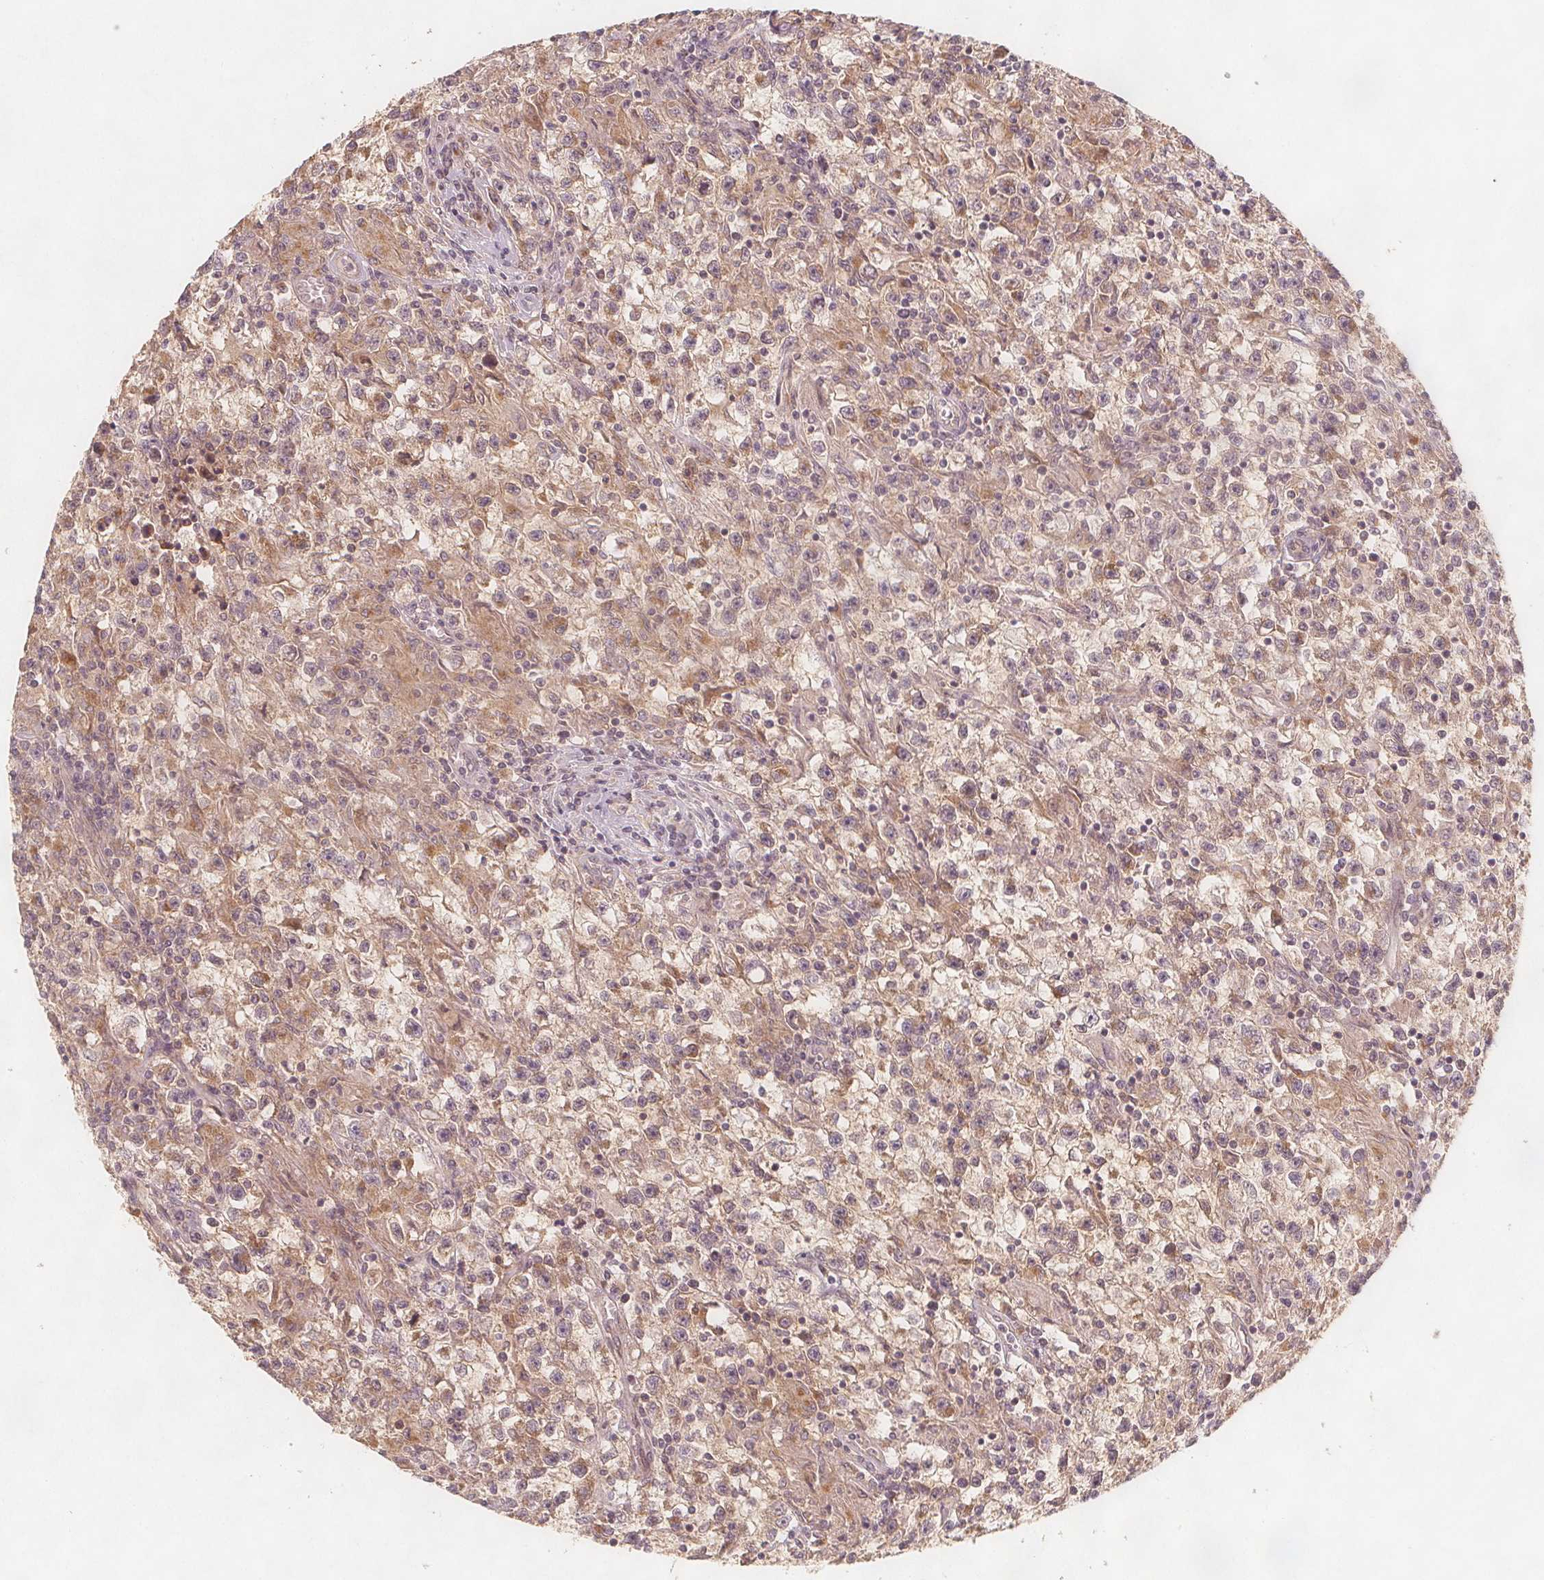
{"staining": {"intensity": "weak", "quantity": "25%-75%", "location": "cytoplasmic/membranous"}, "tissue": "testis cancer", "cell_type": "Tumor cells", "image_type": "cancer", "snomed": [{"axis": "morphology", "description": "Seminoma, NOS"}, {"axis": "topography", "description": "Testis"}], "caption": "Human testis seminoma stained with a brown dye demonstrates weak cytoplasmic/membranous positive staining in about 25%-75% of tumor cells.", "gene": "NCSTN", "patient": {"sex": "male", "age": 31}}